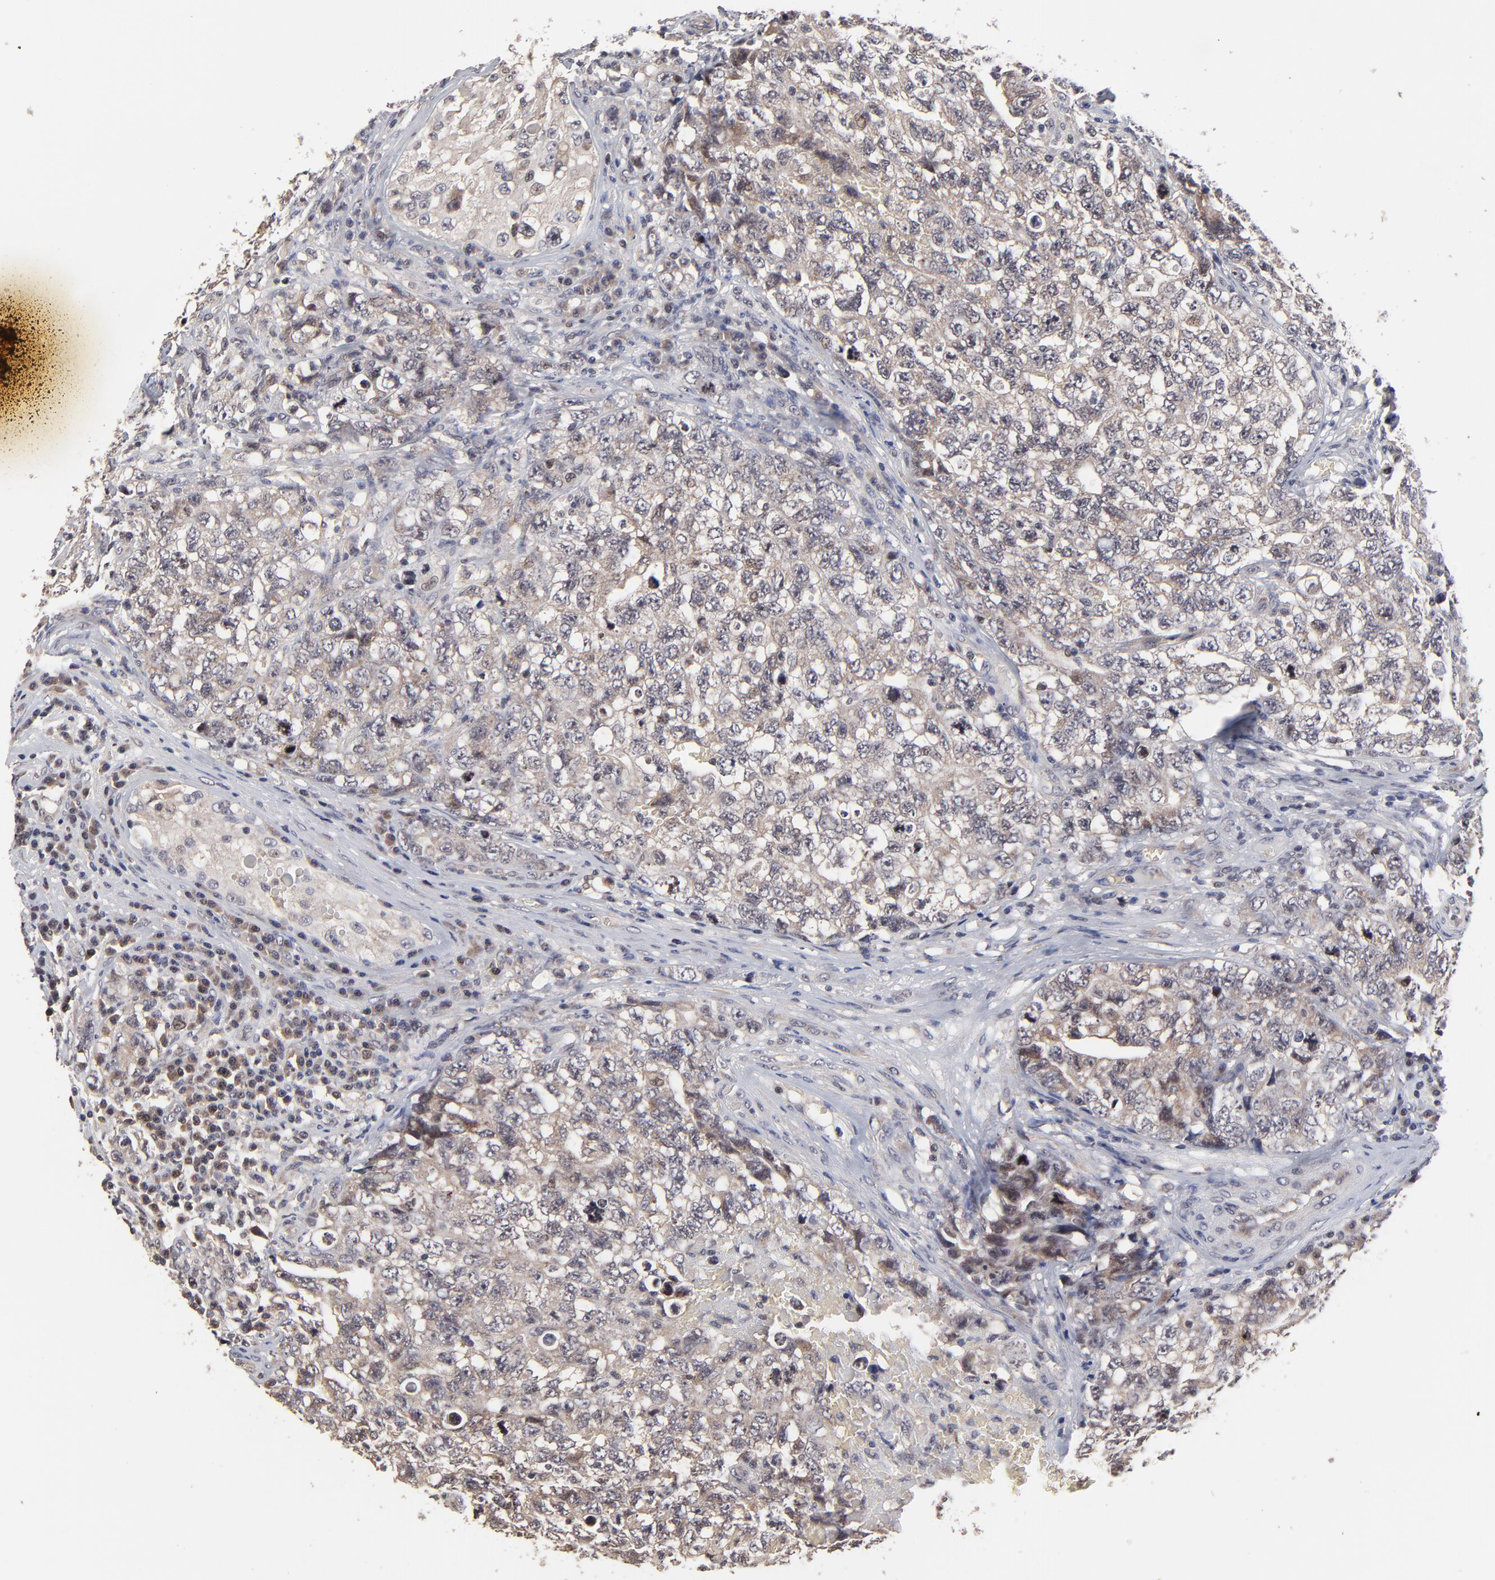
{"staining": {"intensity": "weak", "quantity": ">75%", "location": "cytoplasmic/membranous"}, "tissue": "testis cancer", "cell_type": "Tumor cells", "image_type": "cancer", "snomed": [{"axis": "morphology", "description": "Carcinoma, Embryonal, NOS"}, {"axis": "topography", "description": "Testis"}], "caption": "Immunohistochemical staining of human embryonal carcinoma (testis) demonstrates low levels of weak cytoplasmic/membranous protein staining in approximately >75% of tumor cells.", "gene": "FRMD8", "patient": {"sex": "male", "age": 31}}